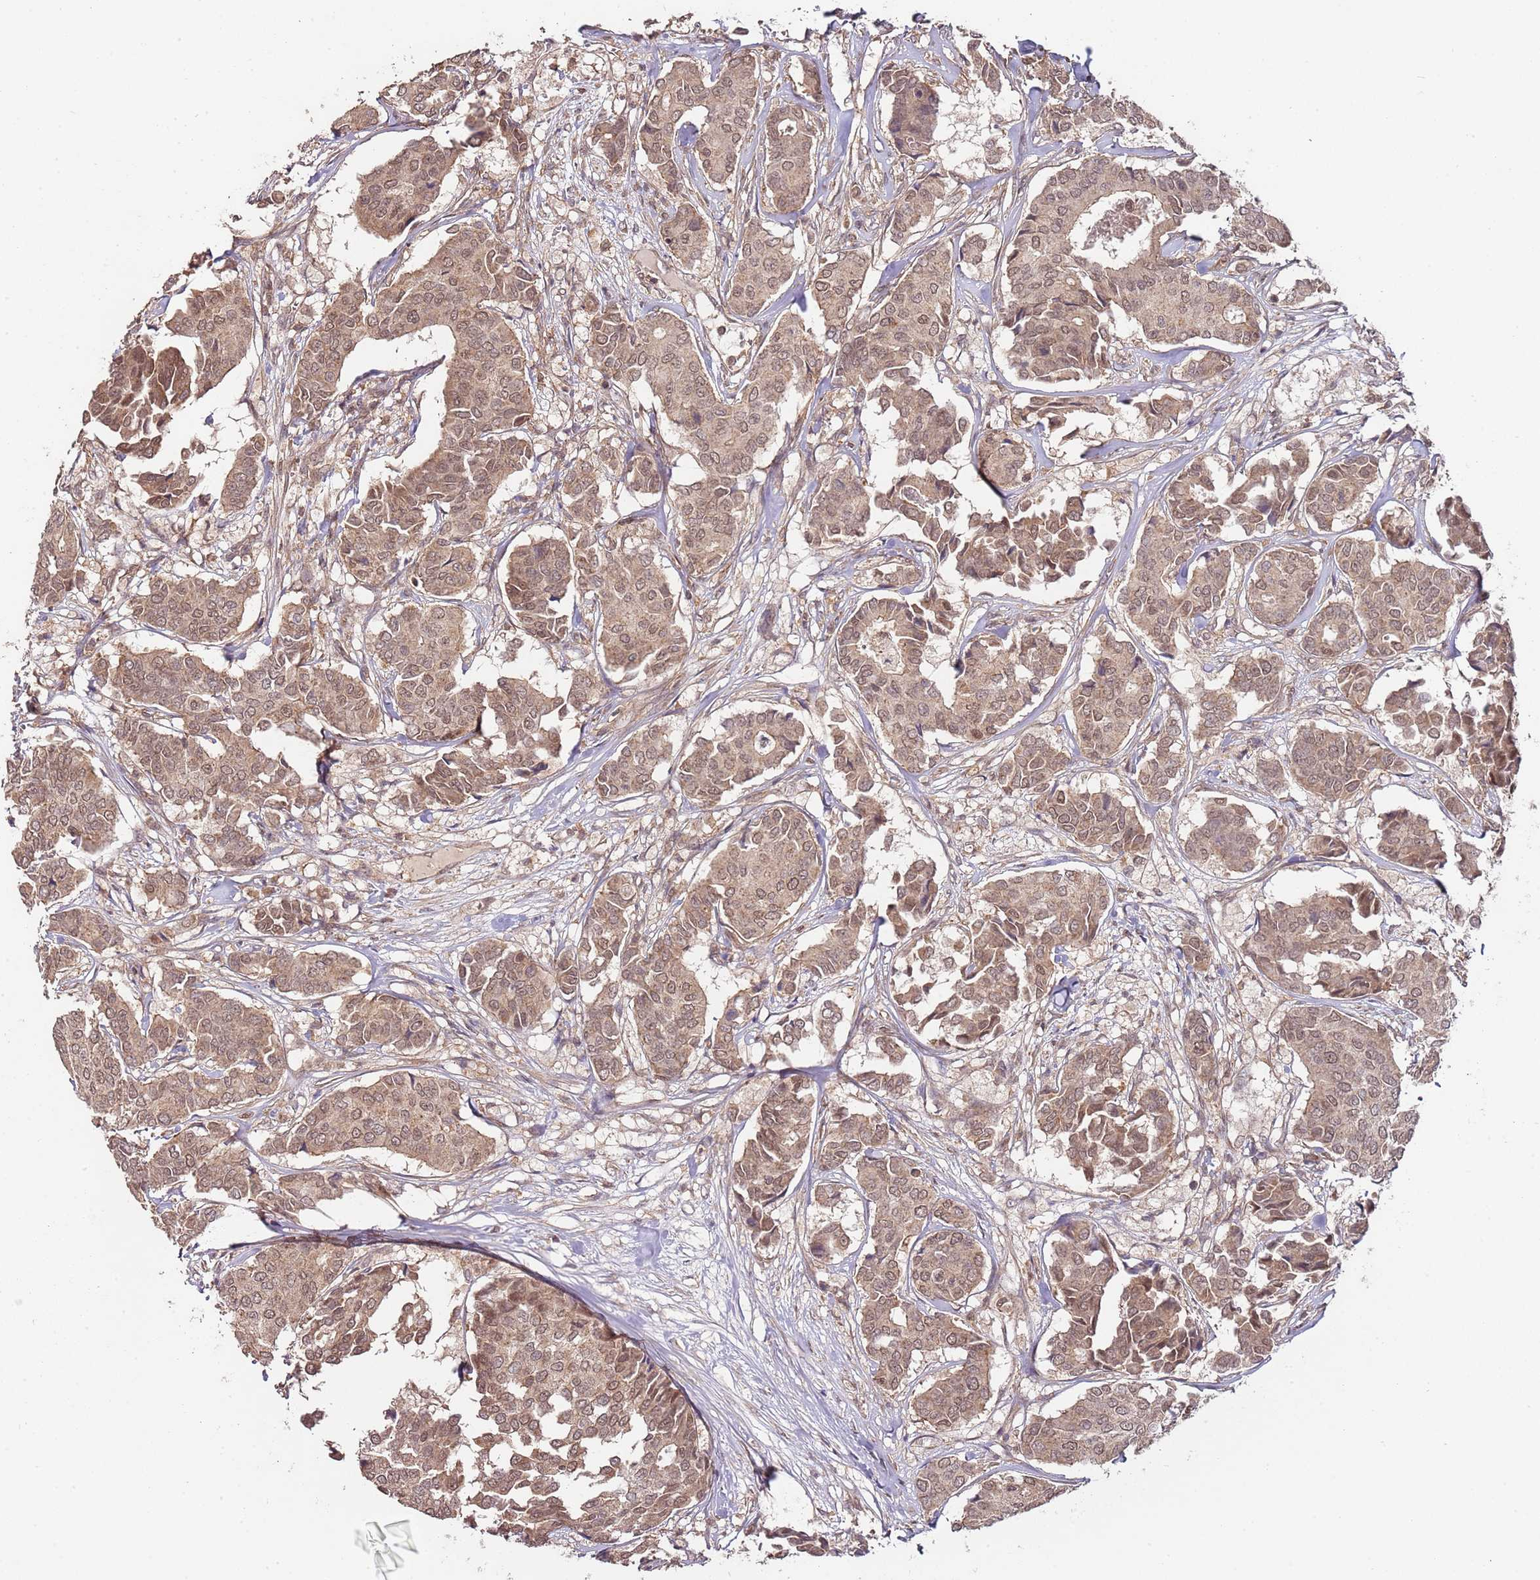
{"staining": {"intensity": "moderate", "quantity": ">75%", "location": "cytoplasmic/membranous,nuclear"}, "tissue": "breast cancer", "cell_type": "Tumor cells", "image_type": "cancer", "snomed": [{"axis": "morphology", "description": "Duct carcinoma"}, {"axis": "topography", "description": "Breast"}], "caption": "Immunohistochemical staining of breast invasive ductal carcinoma exhibits medium levels of moderate cytoplasmic/membranous and nuclear protein positivity in about >75% of tumor cells.", "gene": "LIN37", "patient": {"sex": "female", "age": 75}}